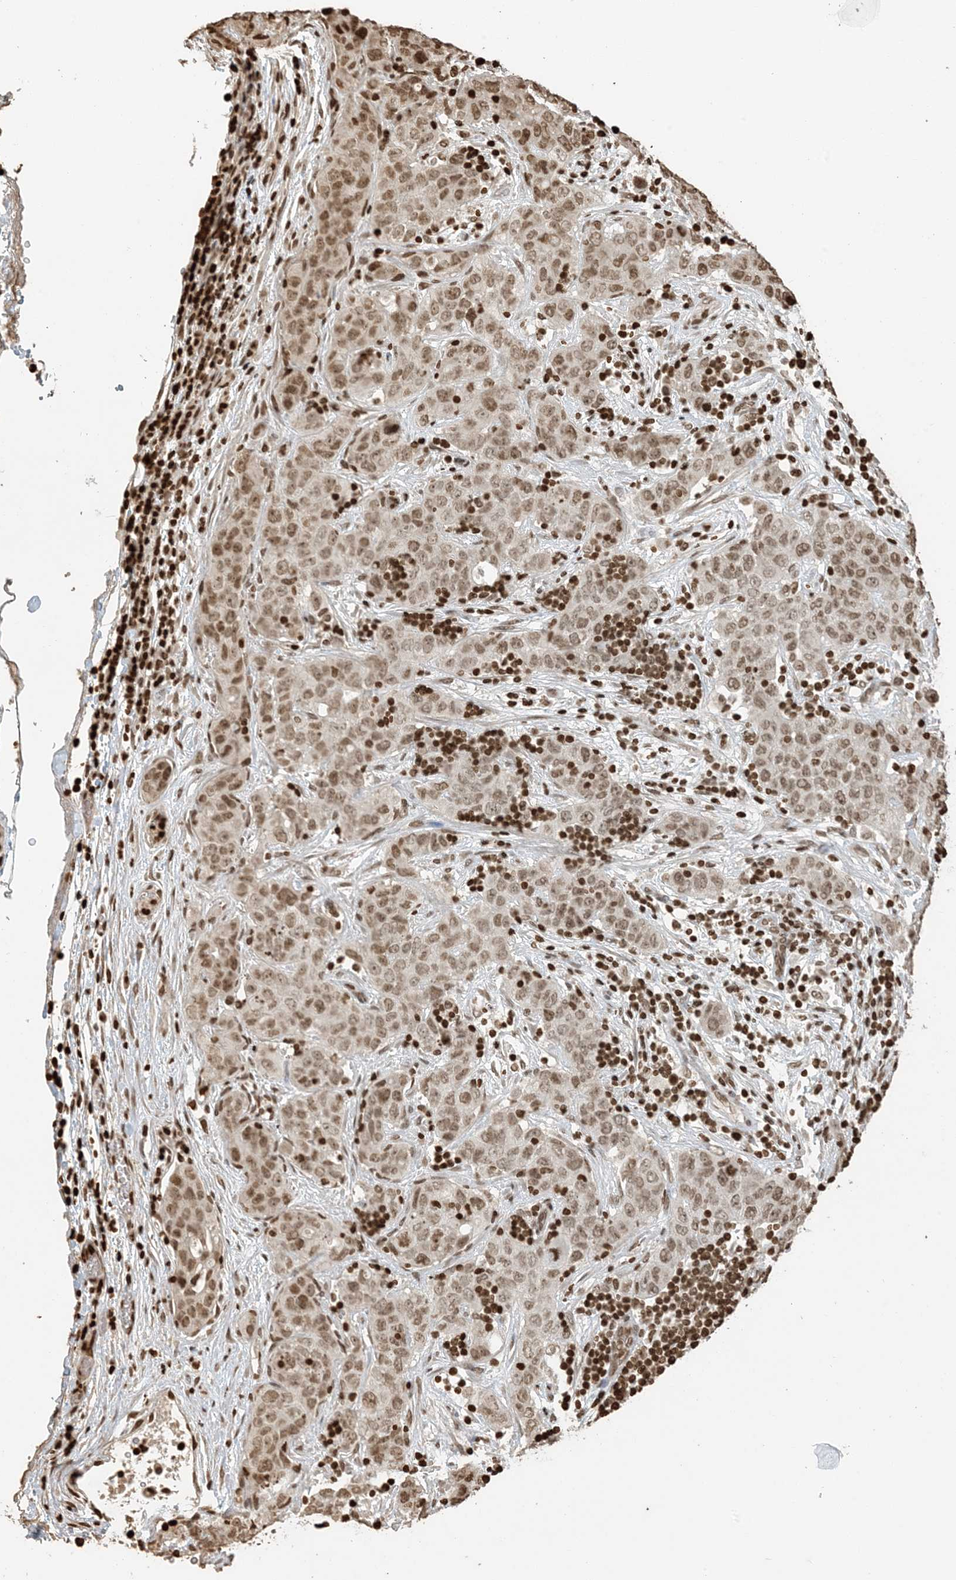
{"staining": {"intensity": "moderate", "quantity": ">75%", "location": "nuclear"}, "tissue": "stomach cancer", "cell_type": "Tumor cells", "image_type": "cancer", "snomed": [{"axis": "morphology", "description": "Normal tissue, NOS"}, {"axis": "morphology", "description": "Adenocarcinoma, NOS"}, {"axis": "topography", "description": "Lymph node"}, {"axis": "topography", "description": "Stomach"}], "caption": "Protein analysis of adenocarcinoma (stomach) tissue reveals moderate nuclear positivity in about >75% of tumor cells.", "gene": "H3-3B", "patient": {"sex": "male", "age": 48}}